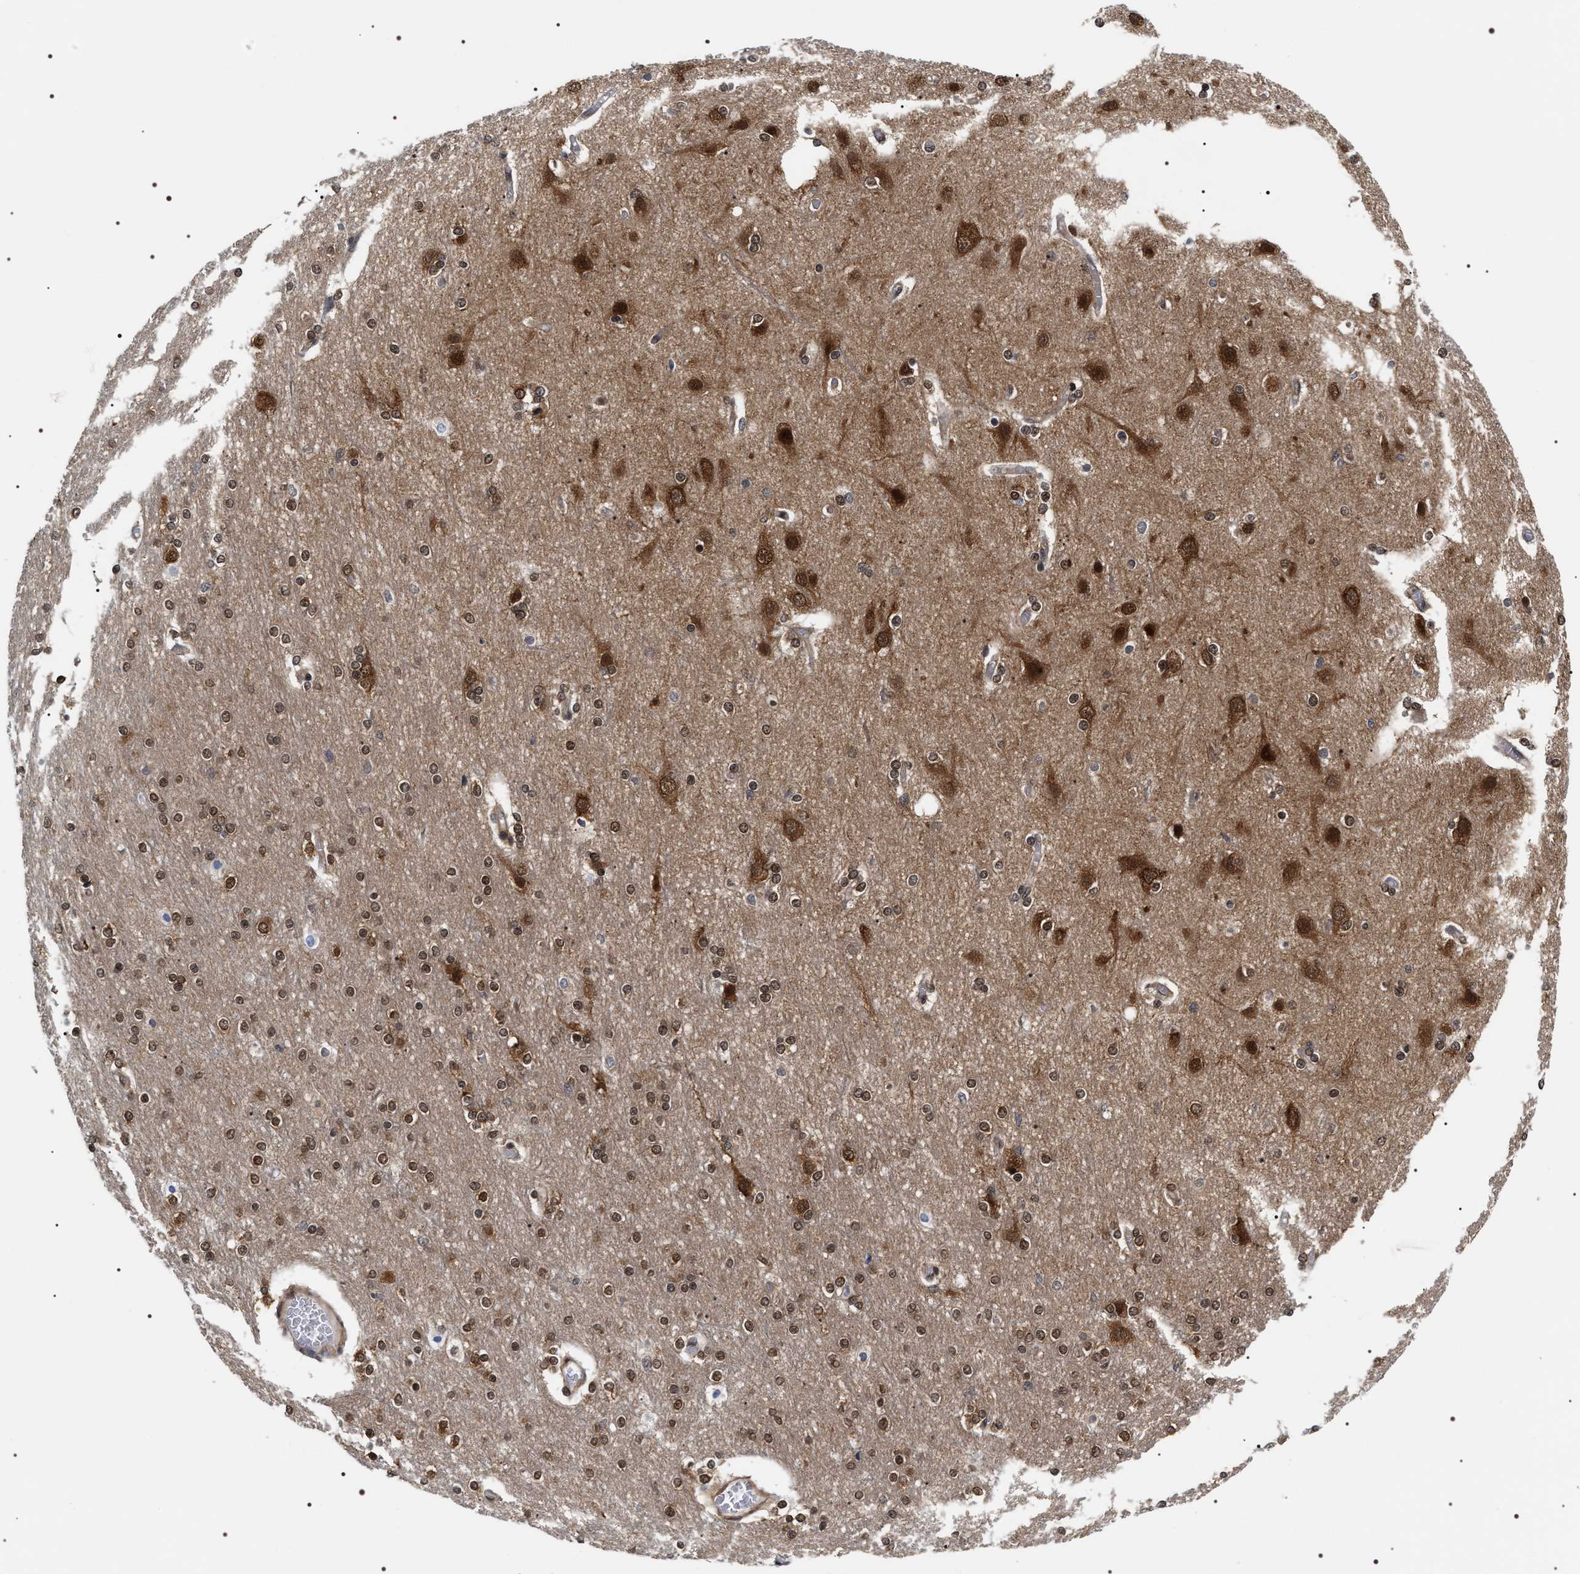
{"staining": {"intensity": "moderate", "quantity": ">75%", "location": "cytoplasmic/membranous"}, "tissue": "cerebral cortex", "cell_type": "Endothelial cells", "image_type": "normal", "snomed": [{"axis": "morphology", "description": "Normal tissue, NOS"}, {"axis": "topography", "description": "Cerebral cortex"}], "caption": "A high-resolution histopathology image shows immunohistochemistry (IHC) staining of benign cerebral cortex, which shows moderate cytoplasmic/membranous positivity in about >75% of endothelial cells.", "gene": "BAG6", "patient": {"sex": "female", "age": 54}}